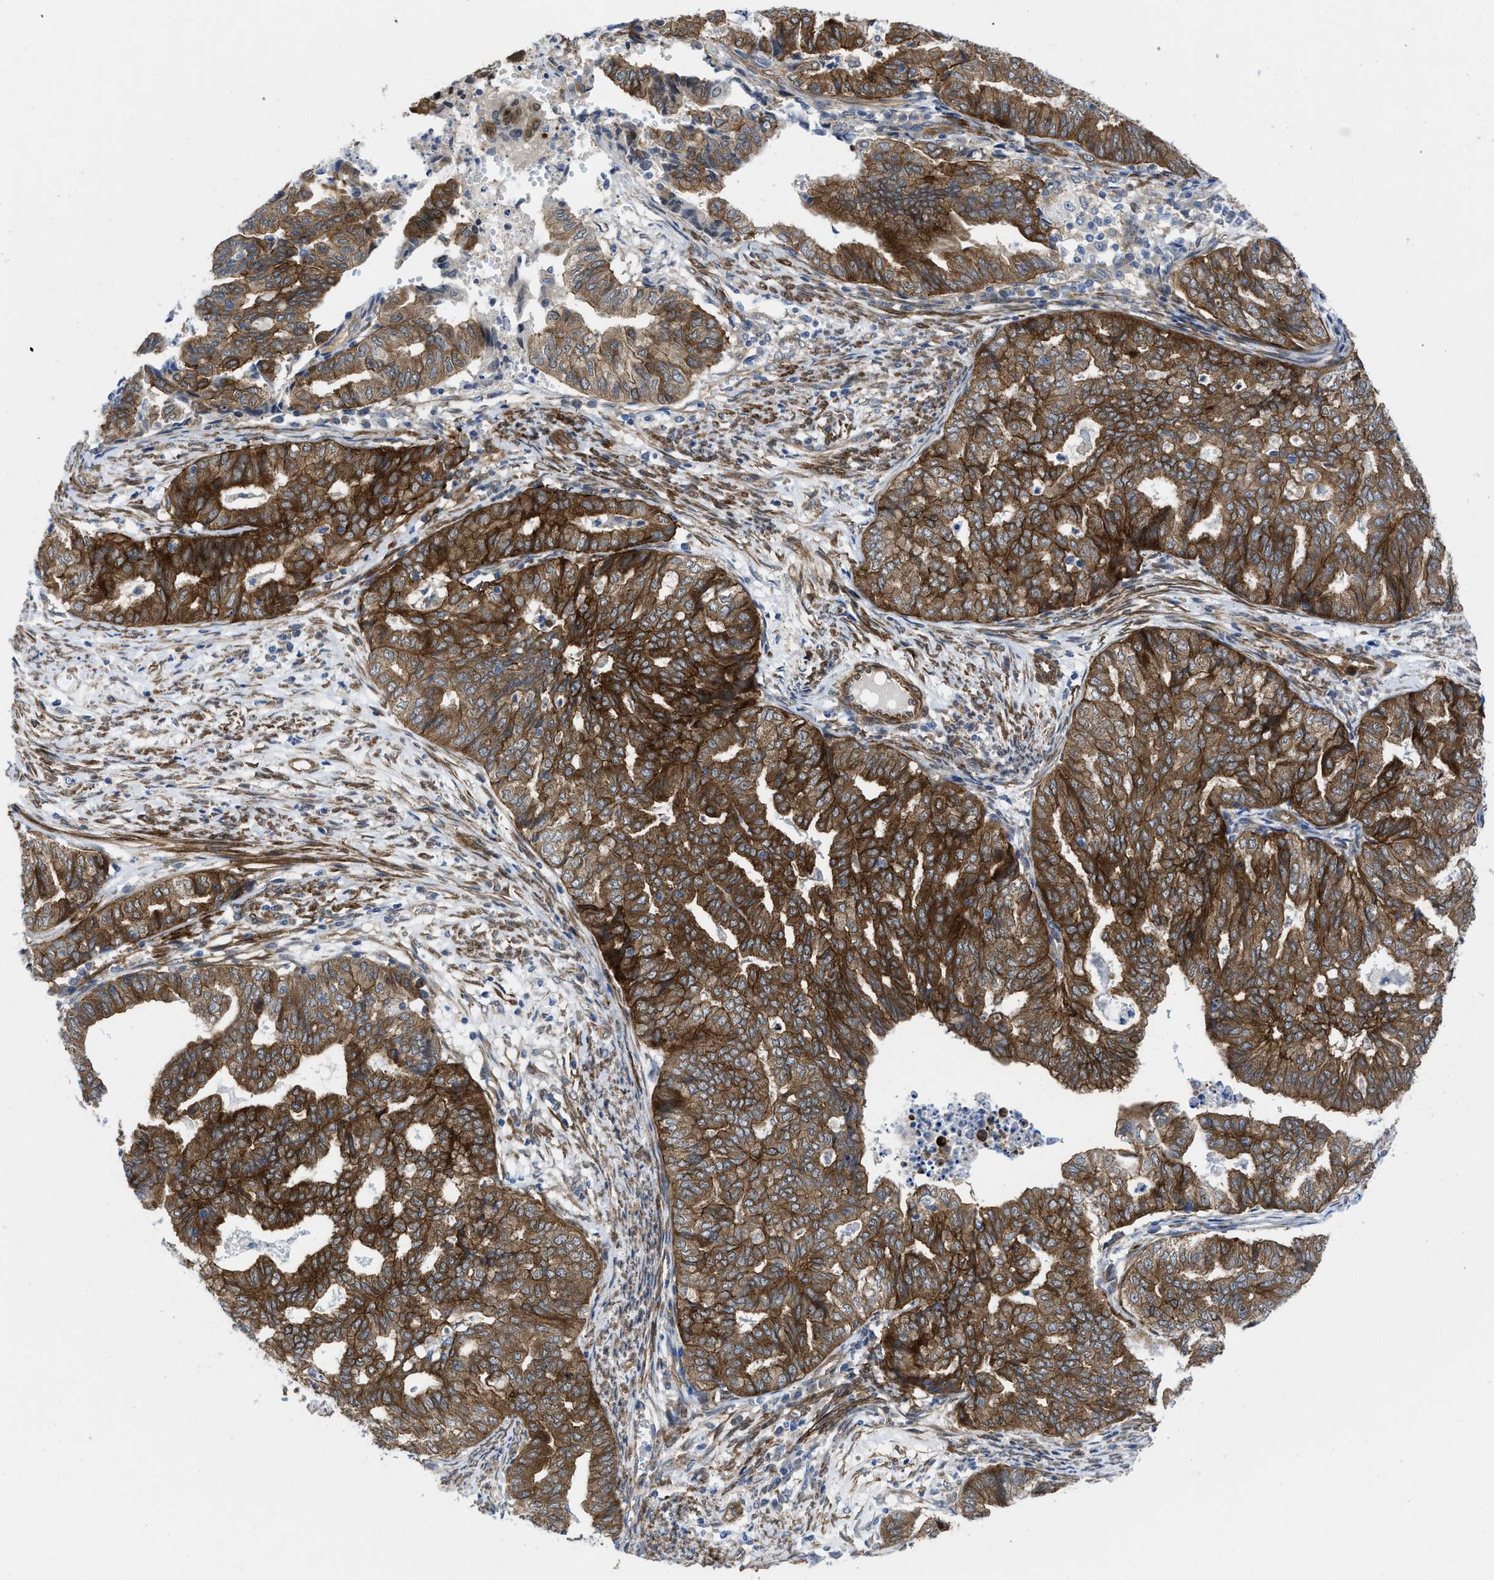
{"staining": {"intensity": "strong", "quantity": ">75%", "location": "cytoplasmic/membranous"}, "tissue": "endometrial cancer", "cell_type": "Tumor cells", "image_type": "cancer", "snomed": [{"axis": "morphology", "description": "Adenocarcinoma, NOS"}, {"axis": "topography", "description": "Endometrium"}], "caption": "This is a micrograph of IHC staining of endometrial cancer, which shows strong staining in the cytoplasmic/membranous of tumor cells.", "gene": "PDLIM5", "patient": {"sex": "female", "age": 79}}